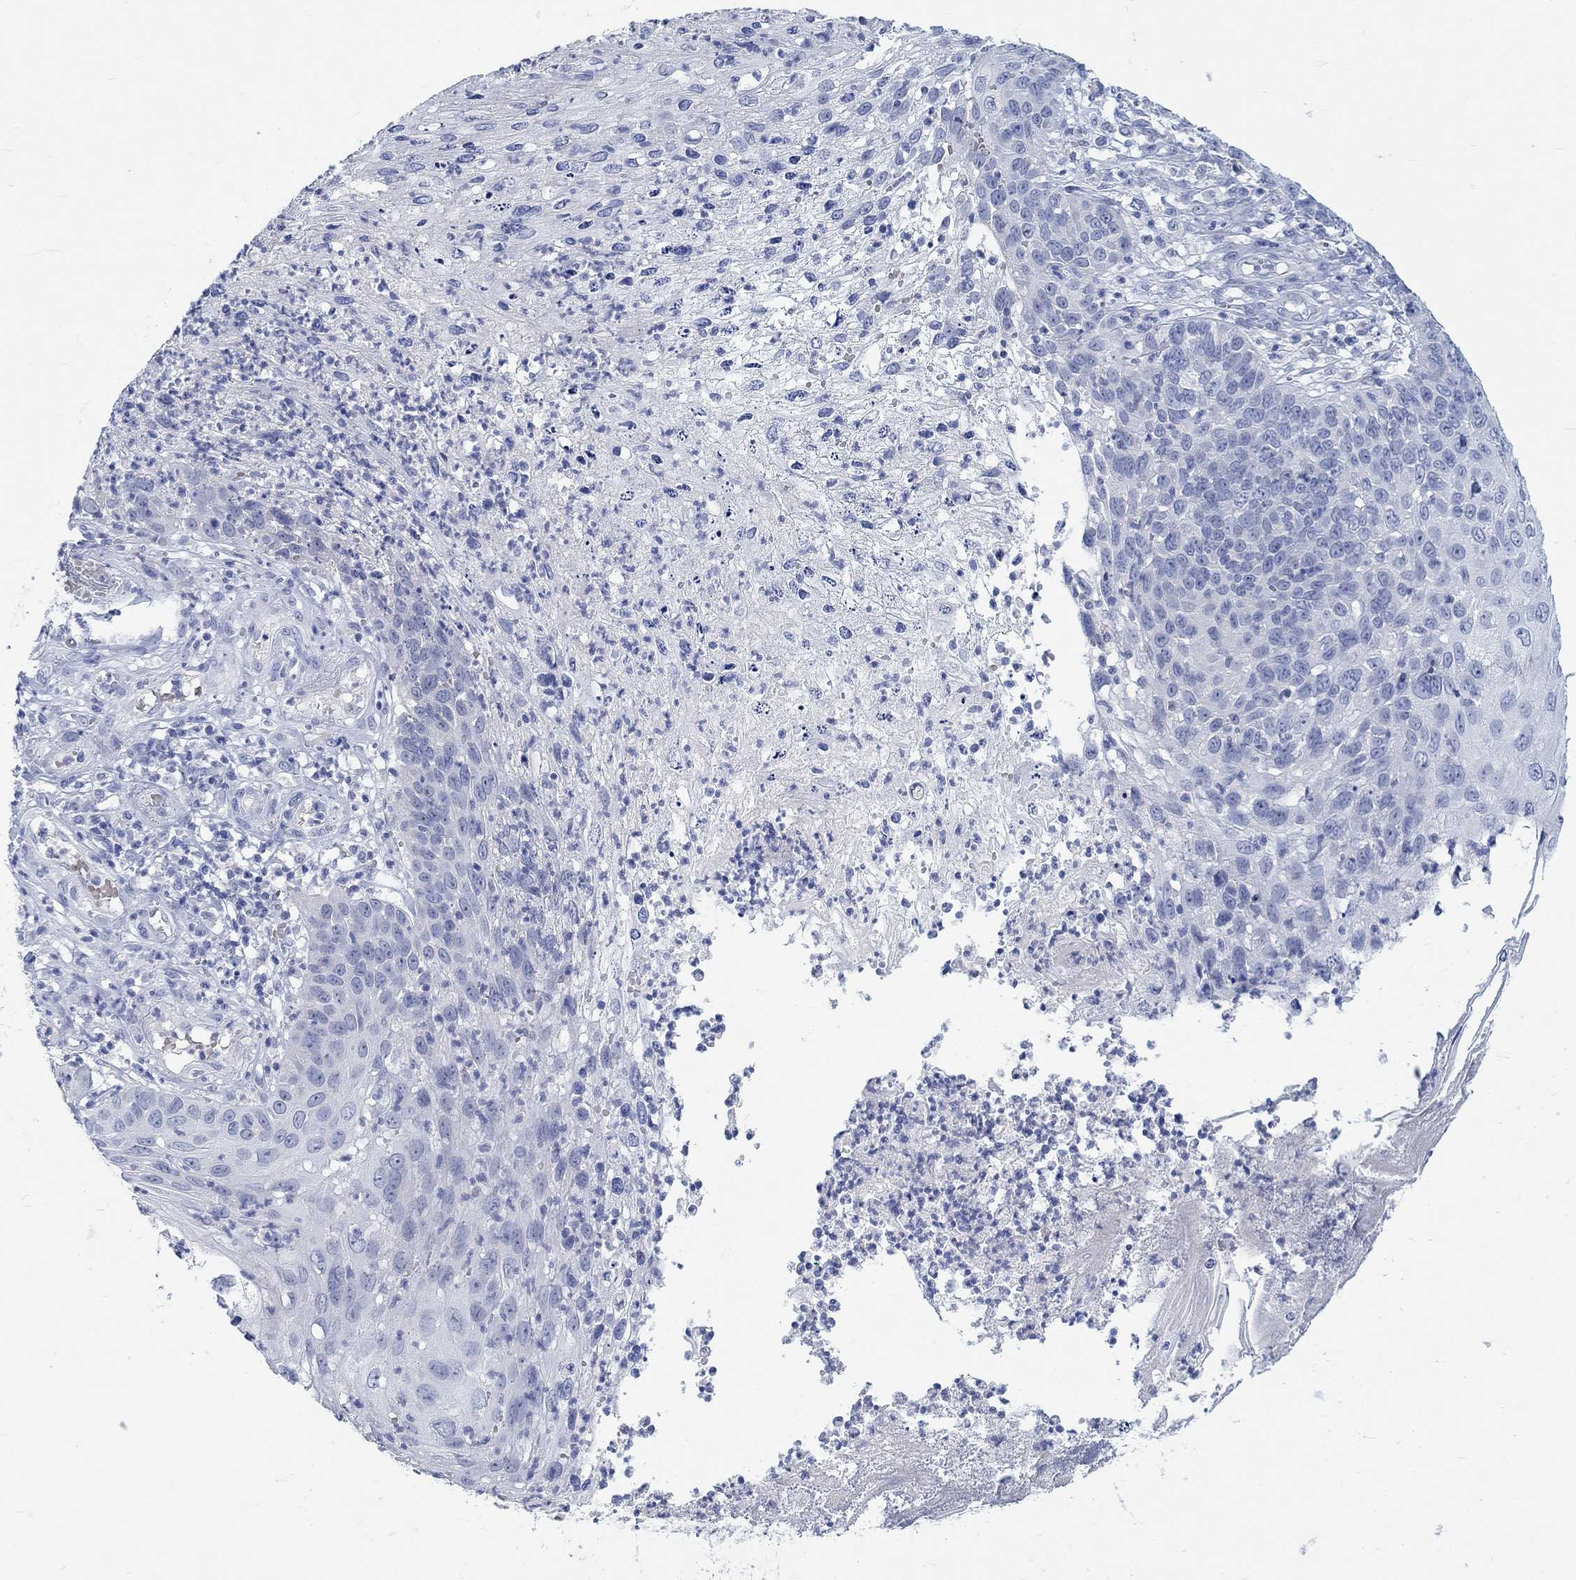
{"staining": {"intensity": "negative", "quantity": "none", "location": "none"}, "tissue": "skin cancer", "cell_type": "Tumor cells", "image_type": "cancer", "snomed": [{"axis": "morphology", "description": "Squamous cell carcinoma, NOS"}, {"axis": "topography", "description": "Skin"}], "caption": "A photomicrograph of squamous cell carcinoma (skin) stained for a protein displays no brown staining in tumor cells. (DAB (3,3'-diaminobenzidine) IHC with hematoxylin counter stain).", "gene": "GRIA3", "patient": {"sex": "male", "age": 92}}